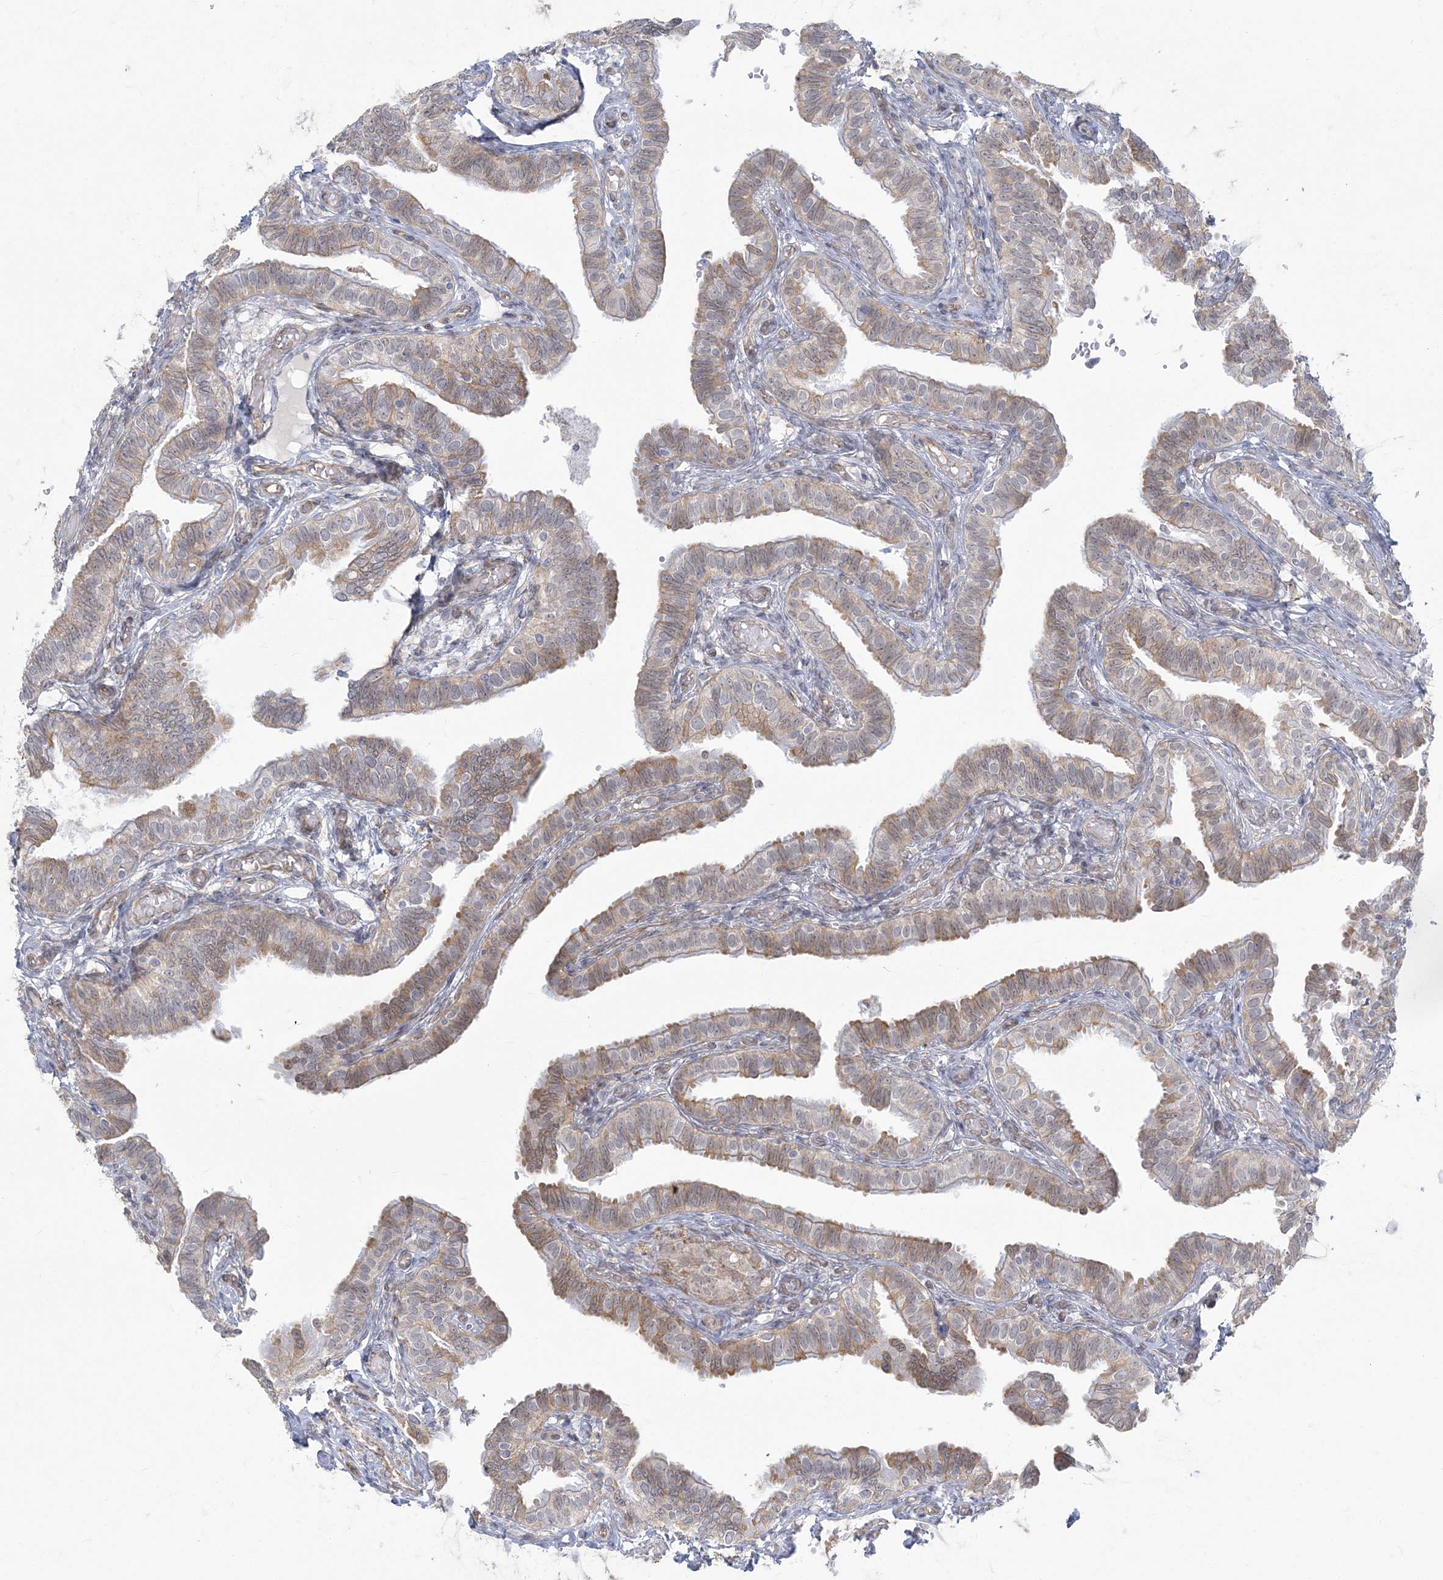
{"staining": {"intensity": "moderate", "quantity": "25%-75%", "location": "cytoplasmic/membranous"}, "tissue": "fallopian tube", "cell_type": "Glandular cells", "image_type": "normal", "snomed": [{"axis": "morphology", "description": "Normal tissue, NOS"}, {"axis": "topography", "description": "Fallopian tube"}], "caption": "Human fallopian tube stained with a brown dye displays moderate cytoplasmic/membranous positive expression in approximately 25%-75% of glandular cells.", "gene": "ZC3H6", "patient": {"sex": "female", "age": 39}}